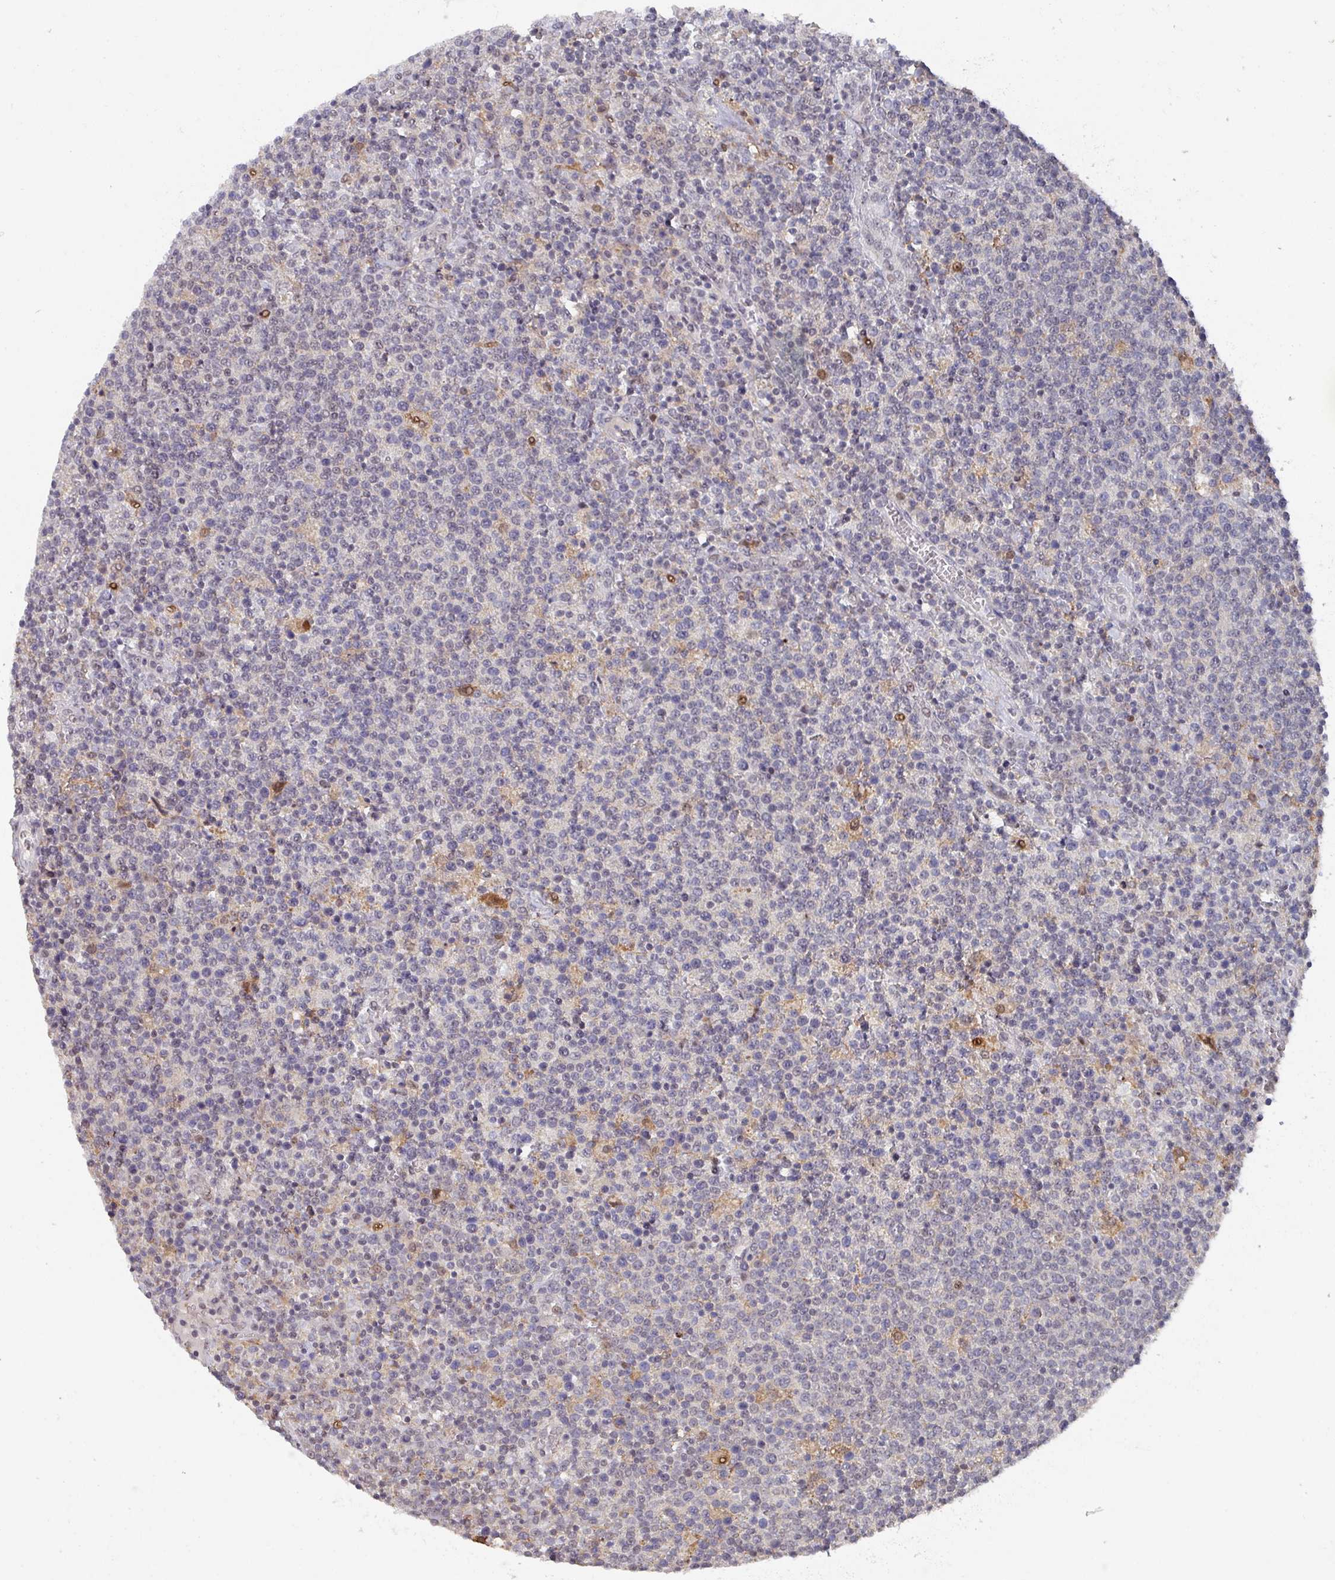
{"staining": {"intensity": "negative", "quantity": "none", "location": "none"}, "tissue": "lymphoma", "cell_type": "Tumor cells", "image_type": "cancer", "snomed": [{"axis": "morphology", "description": "Malignant lymphoma, non-Hodgkin's type, High grade"}, {"axis": "topography", "description": "Lymph node"}], "caption": "Tumor cells are negative for protein expression in human lymphoma.", "gene": "ZNF654", "patient": {"sex": "male", "age": 61}}